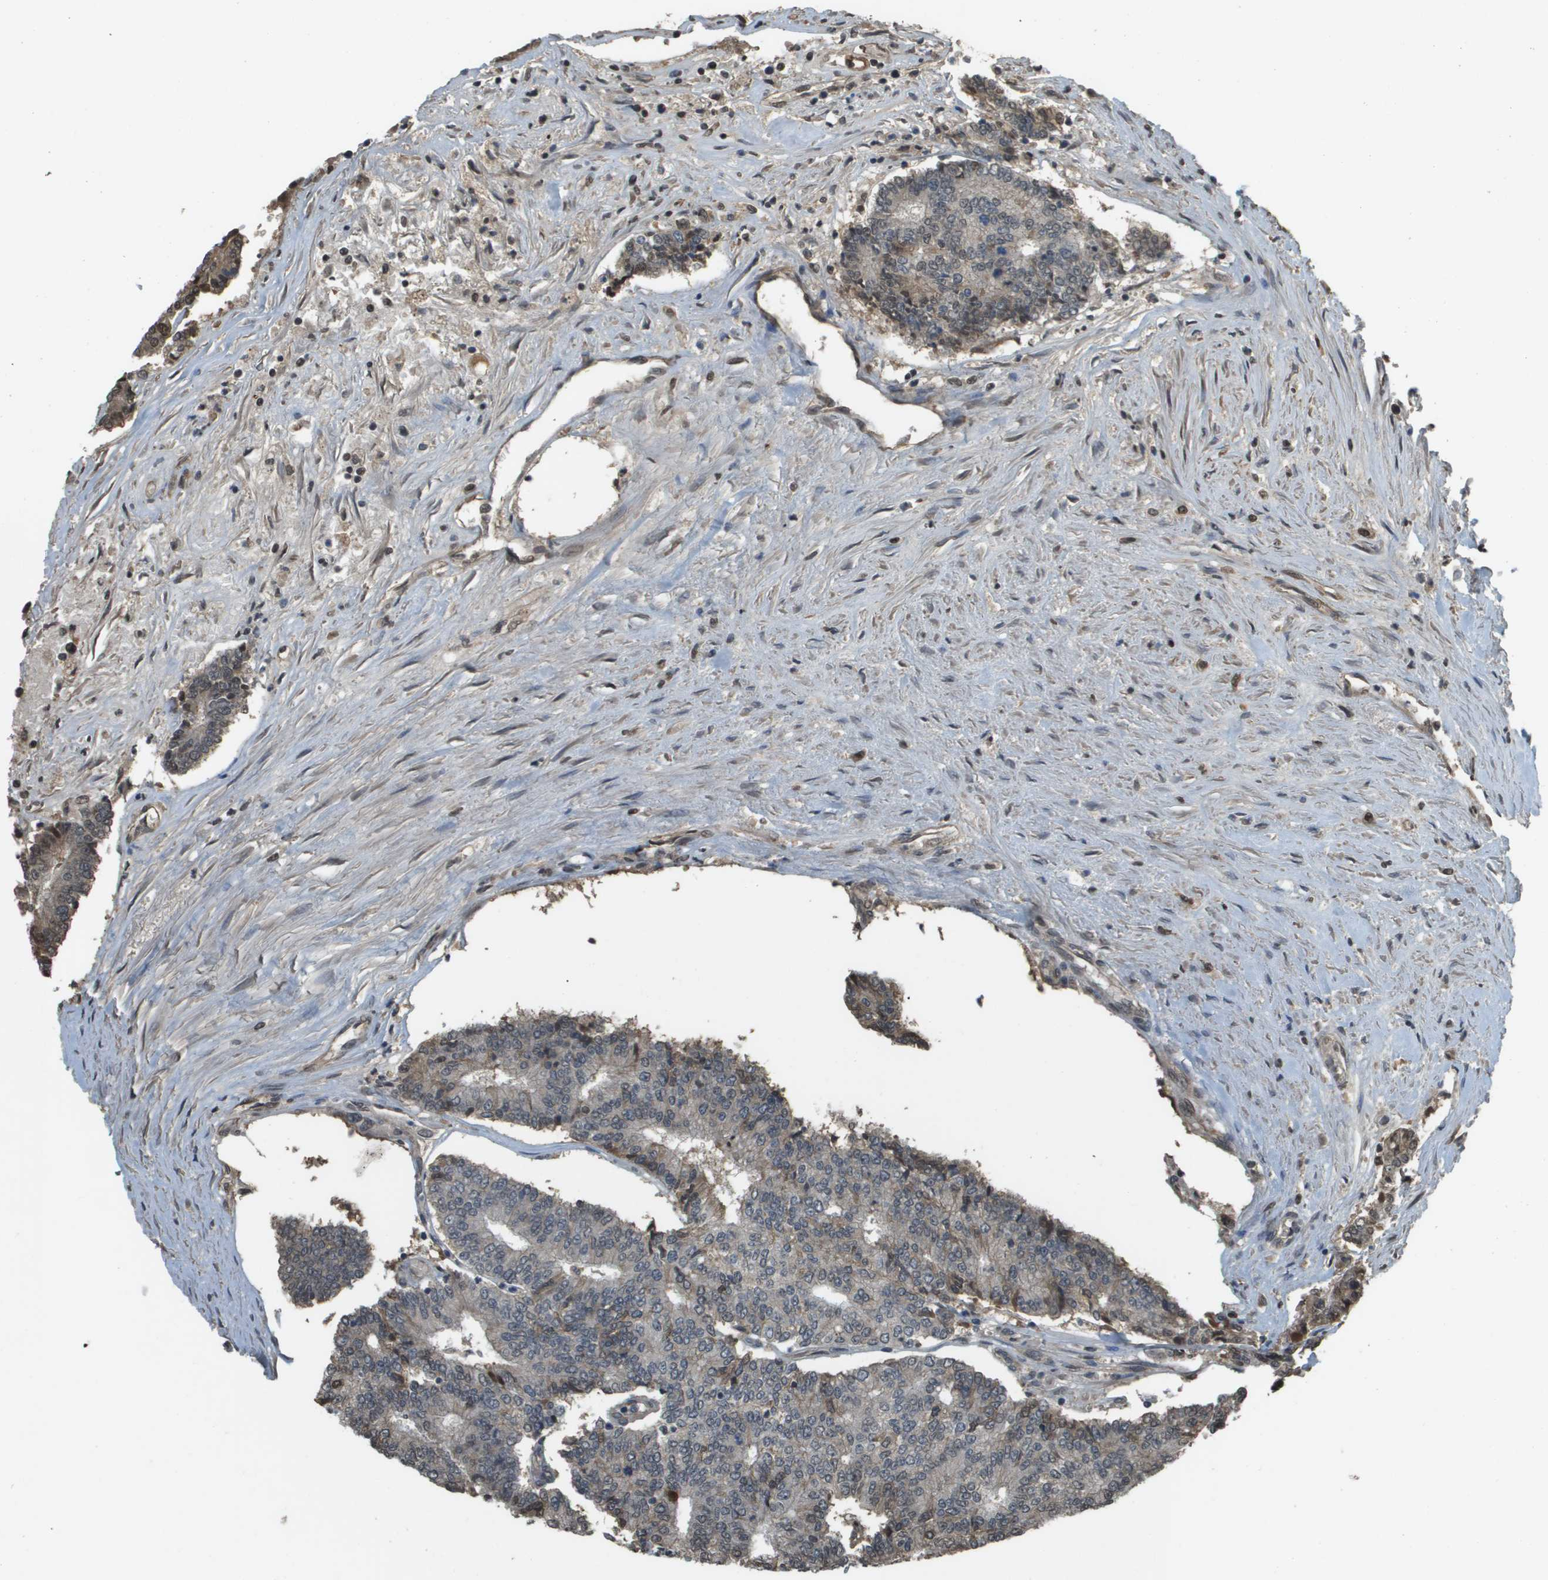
{"staining": {"intensity": "weak", "quantity": "<25%", "location": "cytoplasmic/membranous"}, "tissue": "prostate cancer", "cell_type": "Tumor cells", "image_type": "cancer", "snomed": [{"axis": "morphology", "description": "Normal tissue, NOS"}, {"axis": "morphology", "description": "Adenocarcinoma, High grade"}, {"axis": "topography", "description": "Prostate"}, {"axis": "topography", "description": "Seminal veicle"}], "caption": "Adenocarcinoma (high-grade) (prostate) stained for a protein using immunohistochemistry (IHC) displays no staining tumor cells.", "gene": "NDRG2", "patient": {"sex": "male", "age": 55}}